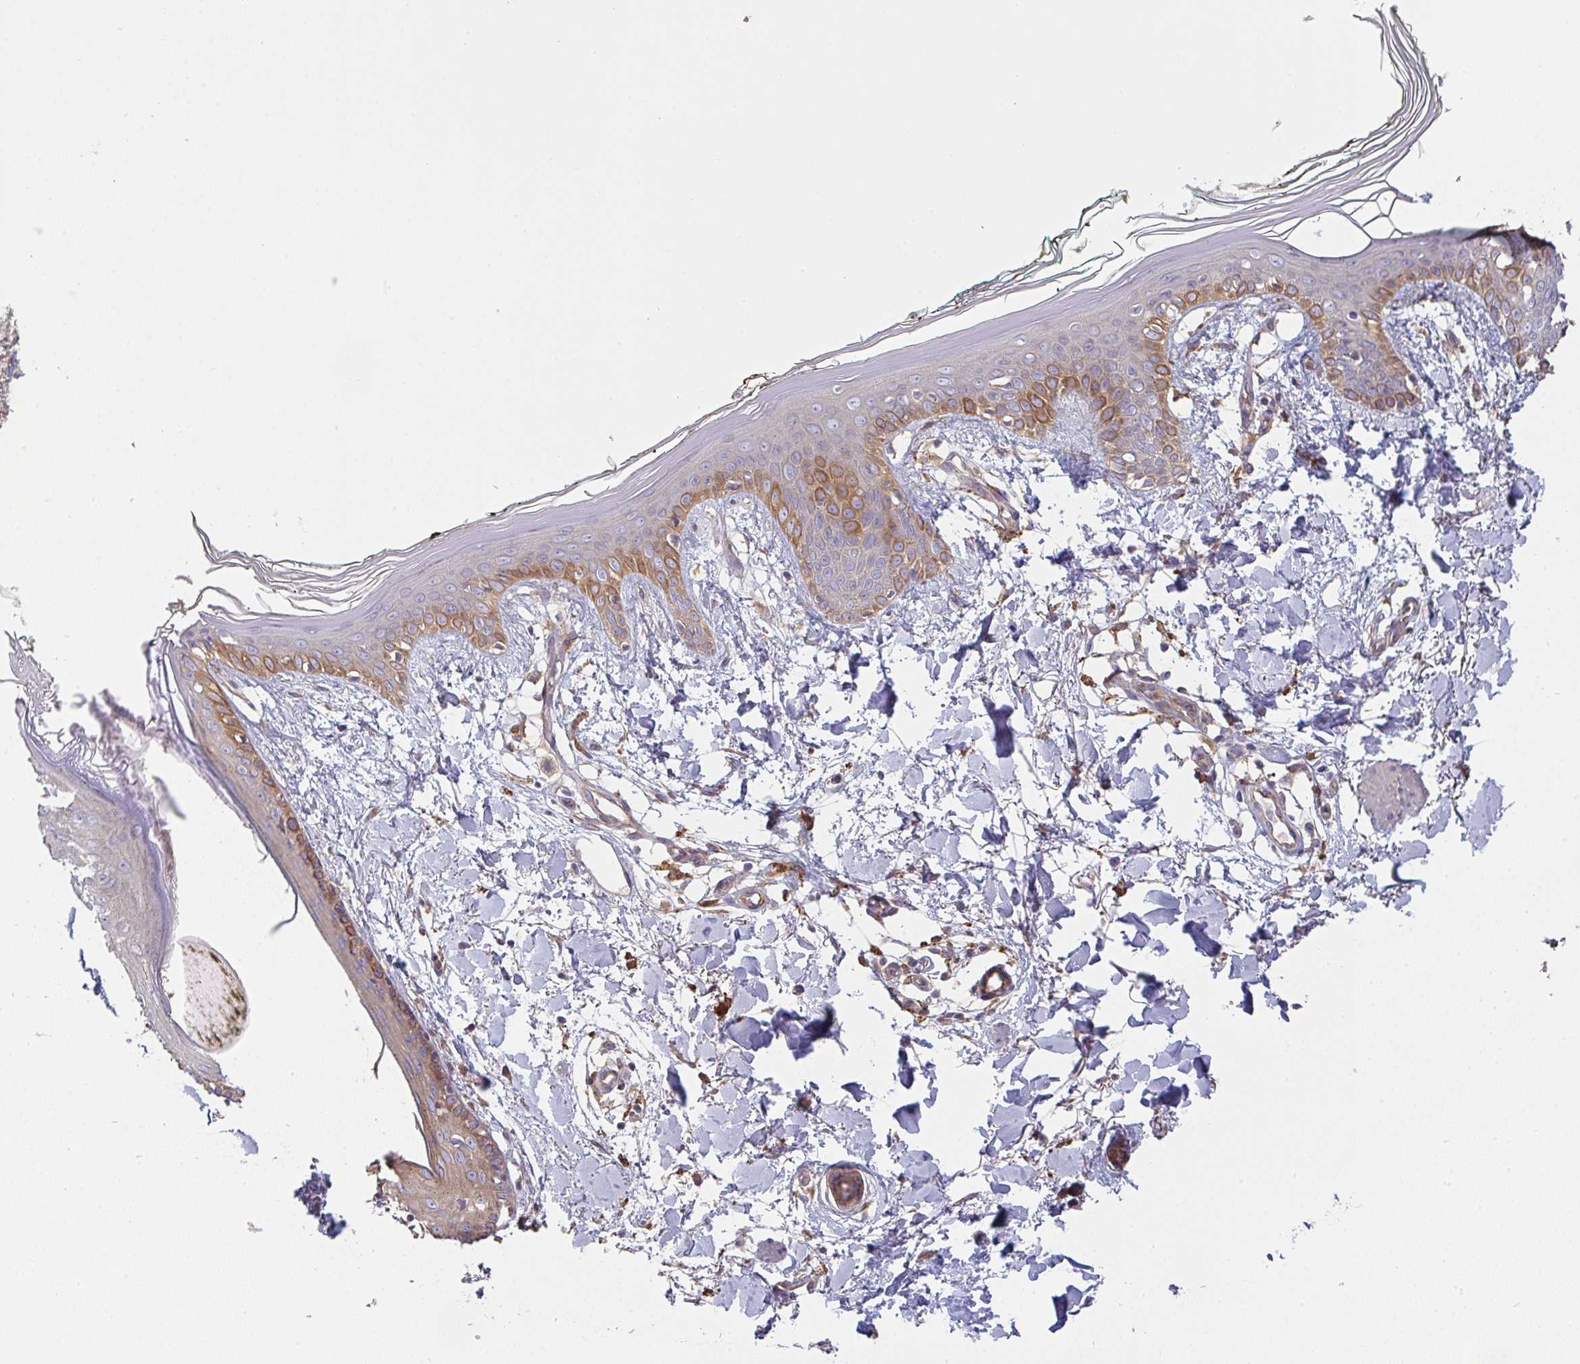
{"staining": {"intensity": "negative", "quantity": "none", "location": "none"}, "tissue": "skin", "cell_type": "Fibroblasts", "image_type": "normal", "snomed": [{"axis": "morphology", "description": "Normal tissue, NOS"}, {"axis": "topography", "description": "Skin"}], "caption": "Fibroblasts are negative for protein expression in unremarkable human skin. (IHC, brightfield microscopy, high magnification).", "gene": "SNX5", "patient": {"sex": "female", "age": 34}}